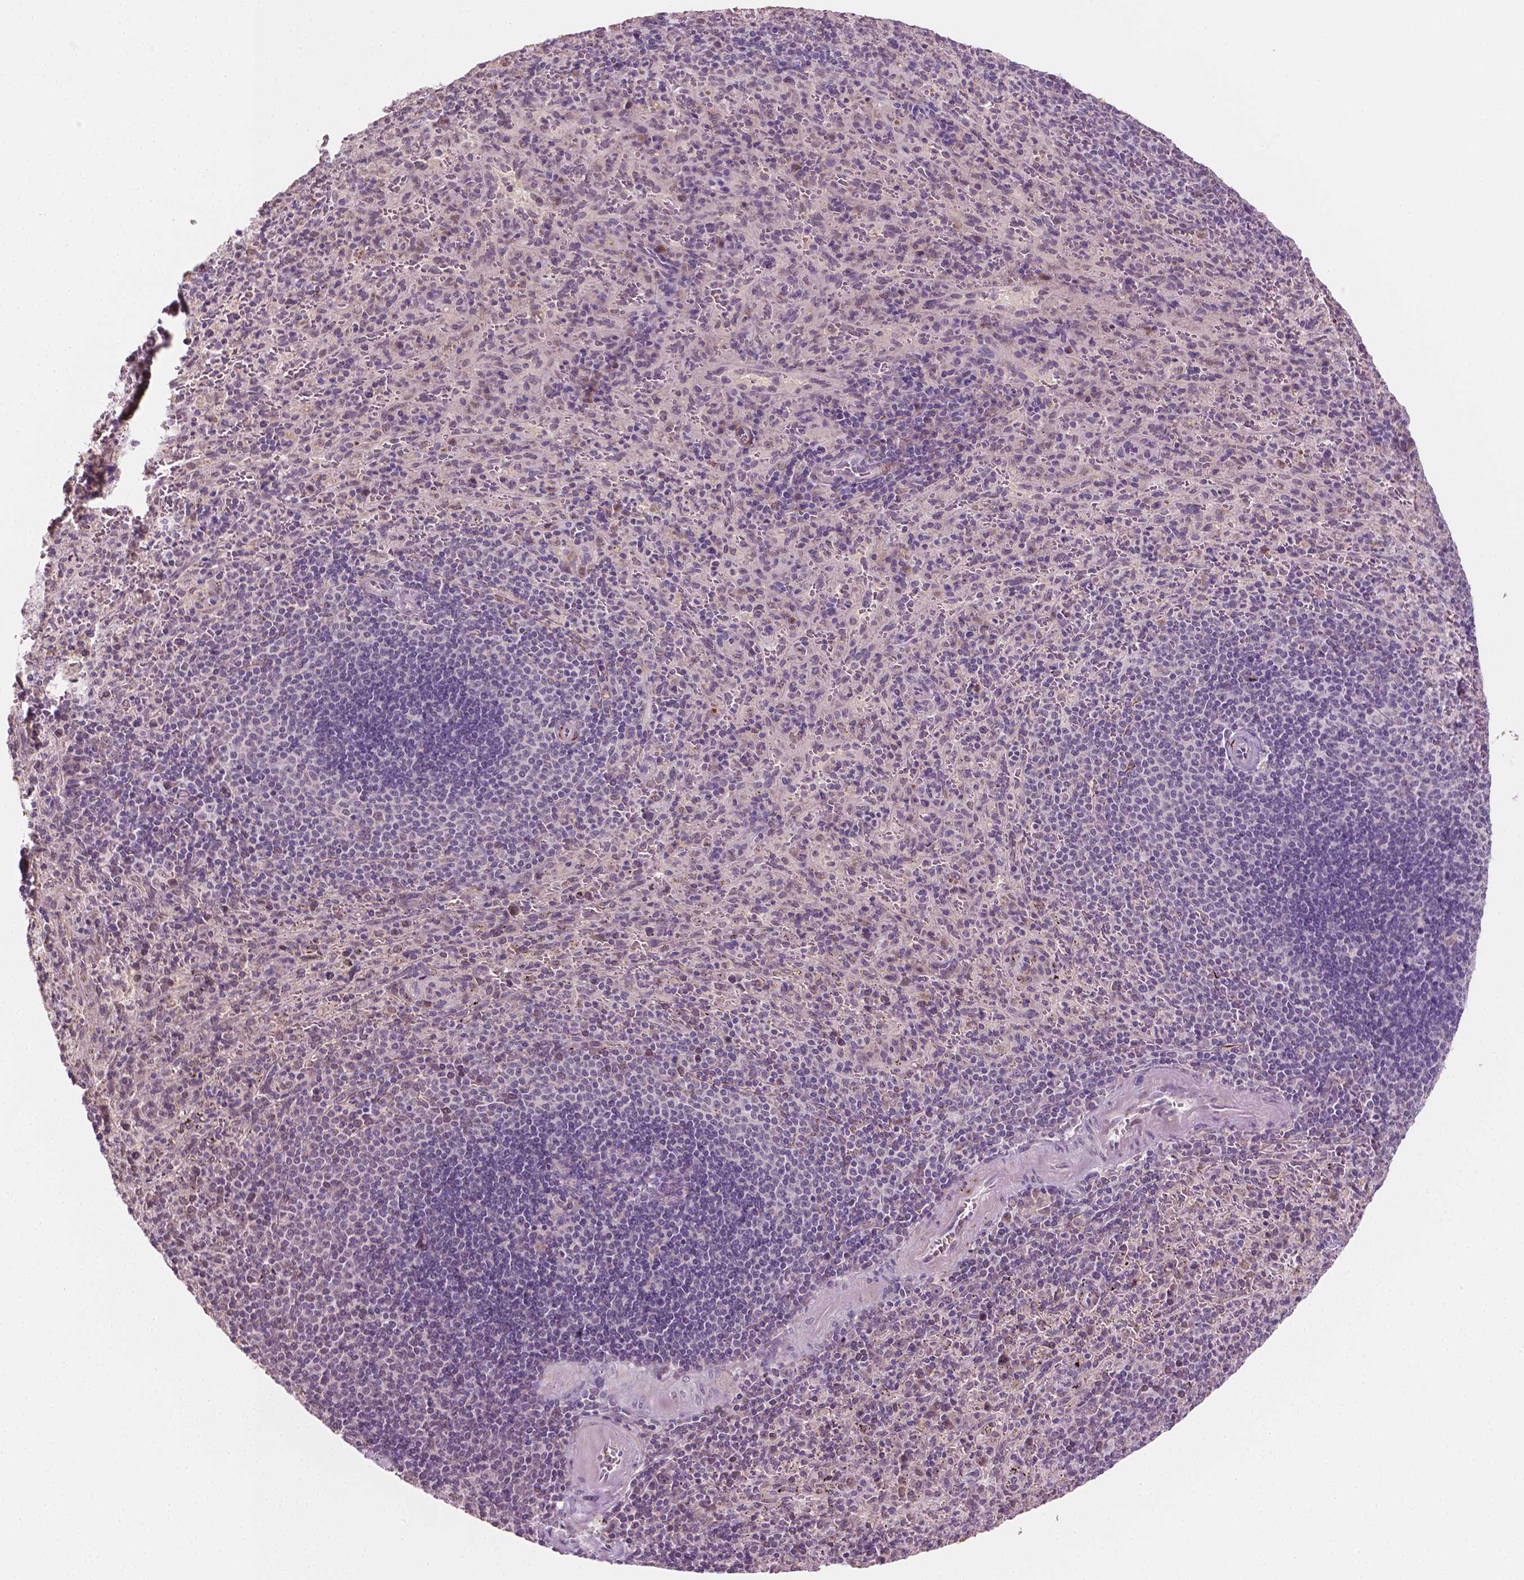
{"staining": {"intensity": "negative", "quantity": "none", "location": "none"}, "tissue": "spleen", "cell_type": "Cells in red pulp", "image_type": "normal", "snomed": [{"axis": "morphology", "description": "Normal tissue, NOS"}, {"axis": "topography", "description": "Spleen"}], "caption": "IHC image of unremarkable spleen: human spleen stained with DAB (3,3'-diaminobenzidine) demonstrates no significant protein staining in cells in red pulp.", "gene": "SHLD3", "patient": {"sex": "male", "age": 57}}